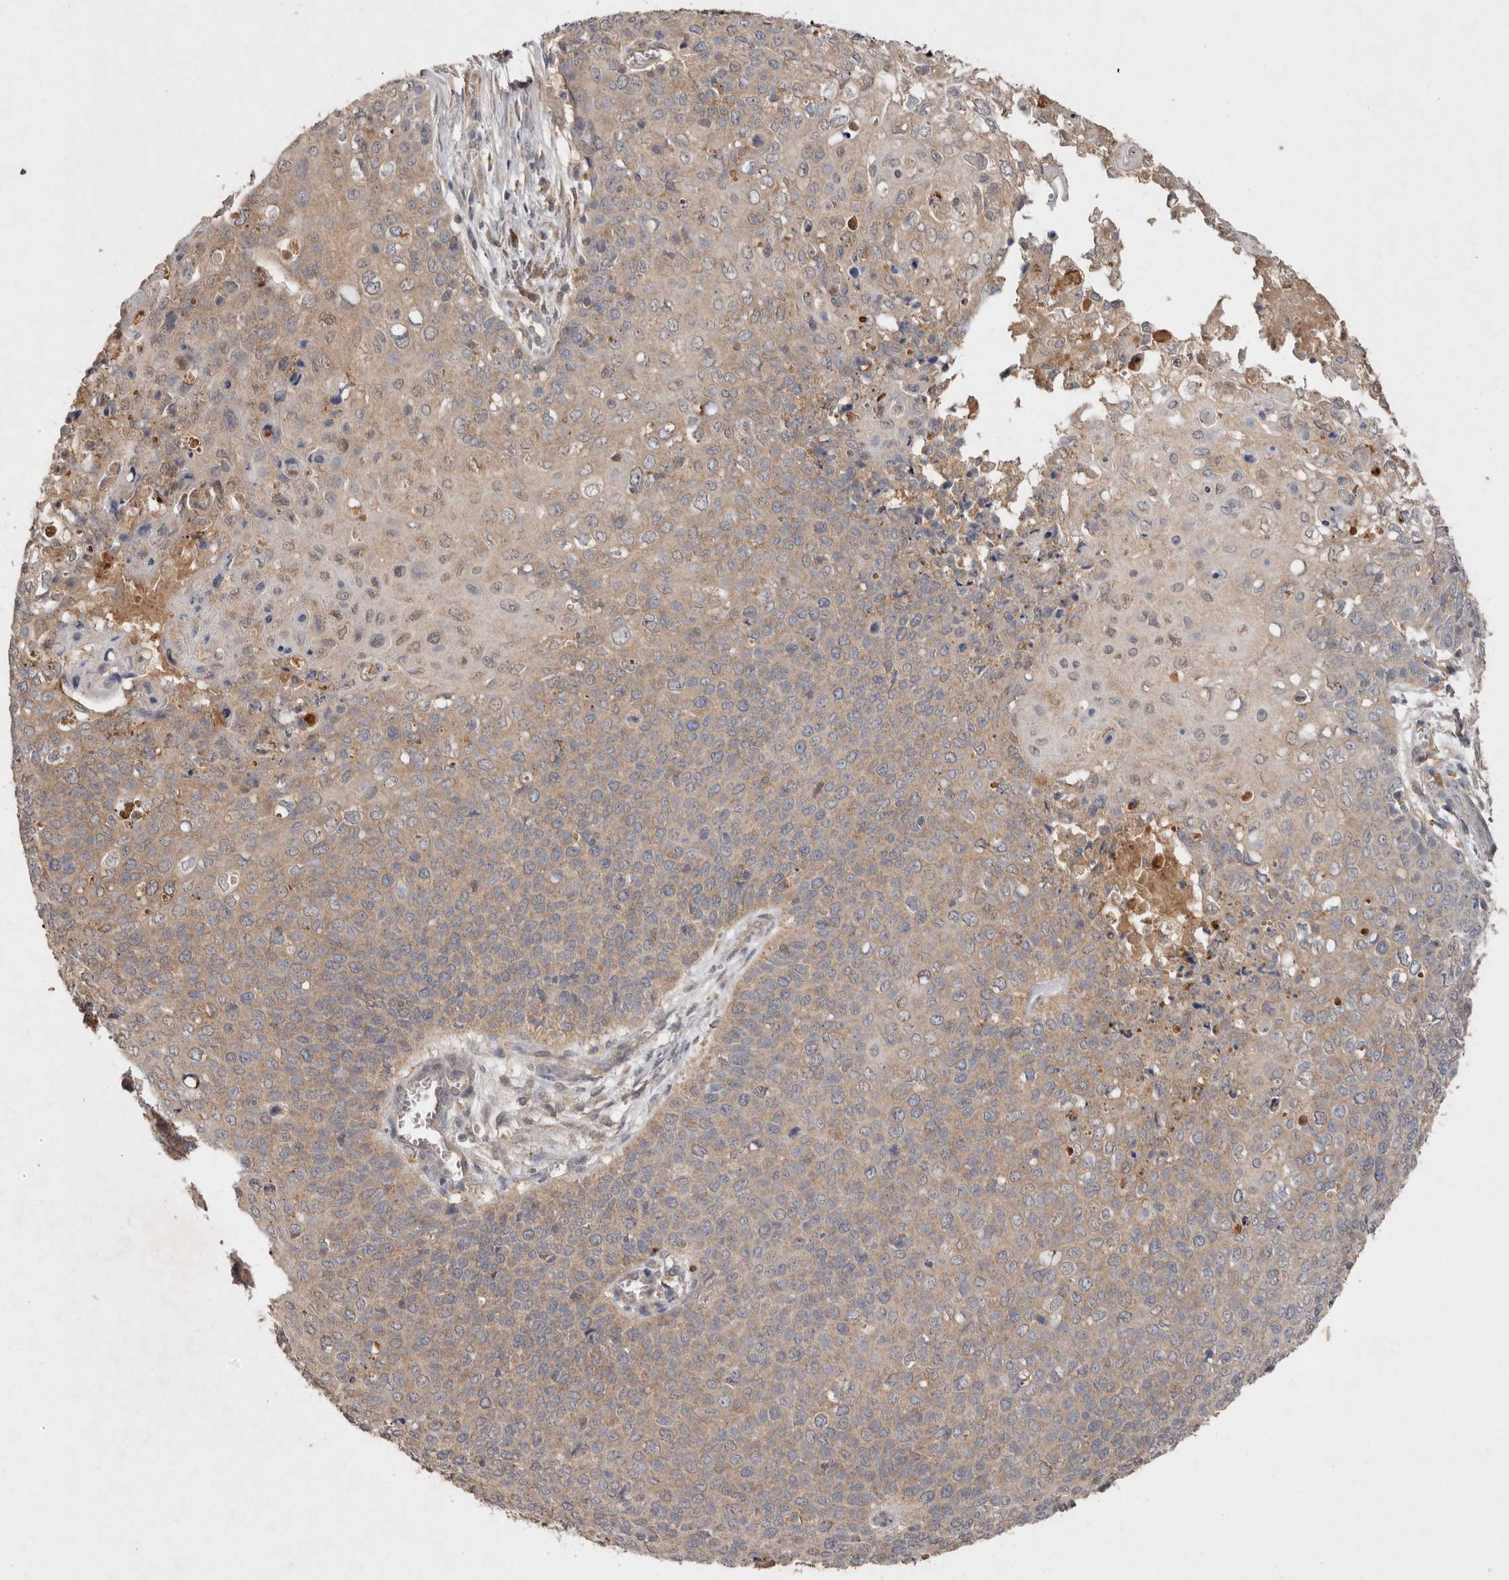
{"staining": {"intensity": "weak", "quantity": "25%-75%", "location": "cytoplasmic/membranous"}, "tissue": "cervical cancer", "cell_type": "Tumor cells", "image_type": "cancer", "snomed": [{"axis": "morphology", "description": "Squamous cell carcinoma, NOS"}, {"axis": "topography", "description": "Cervix"}], "caption": "A low amount of weak cytoplasmic/membranous positivity is seen in about 25%-75% of tumor cells in cervical cancer (squamous cell carcinoma) tissue.", "gene": "EDEM1", "patient": {"sex": "female", "age": 39}}